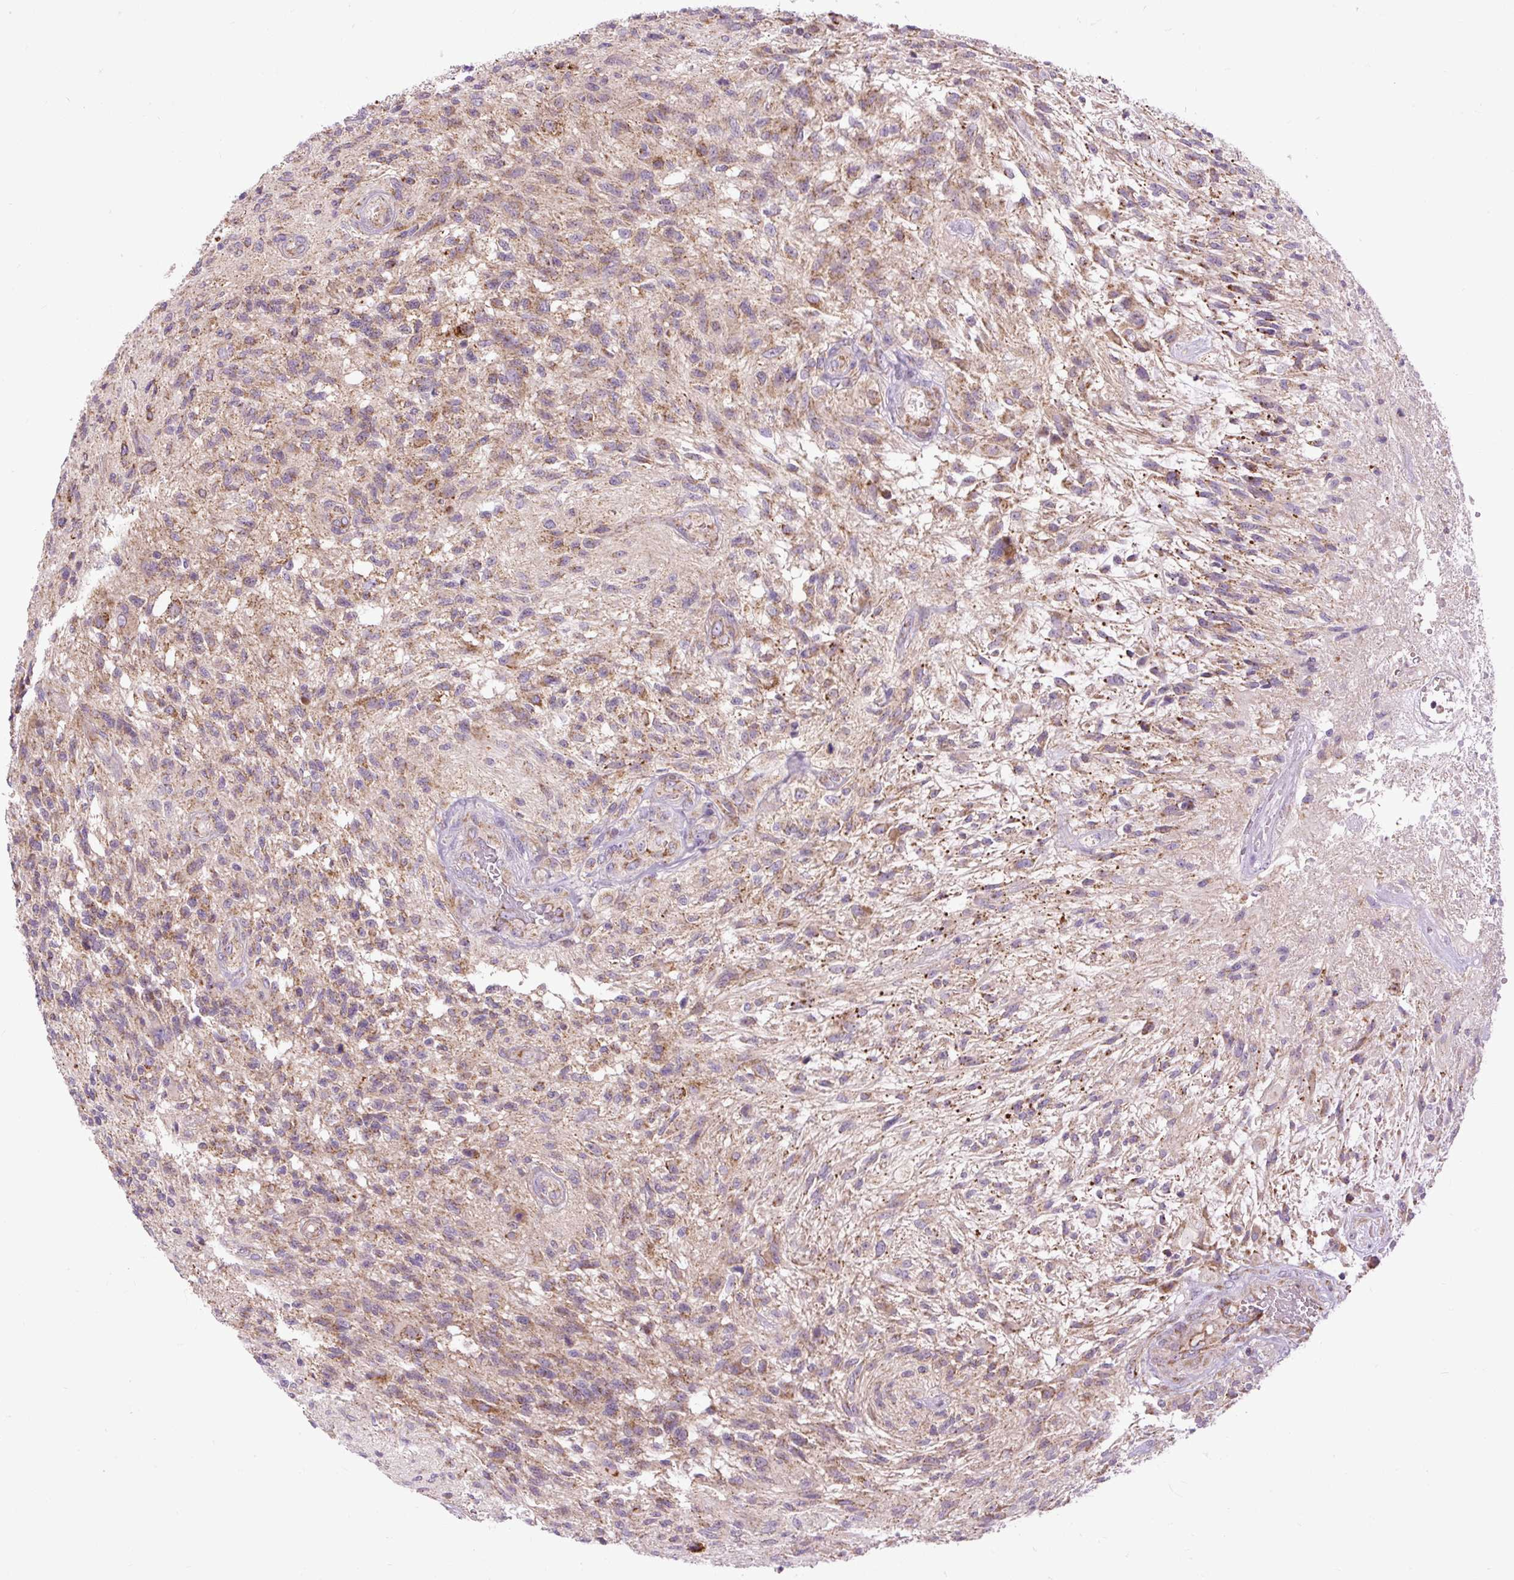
{"staining": {"intensity": "moderate", "quantity": "25%-75%", "location": "cytoplasmic/membranous"}, "tissue": "glioma", "cell_type": "Tumor cells", "image_type": "cancer", "snomed": [{"axis": "morphology", "description": "Glioma, malignant, High grade"}, {"axis": "topography", "description": "Brain"}], "caption": "DAB (3,3'-diaminobenzidine) immunohistochemical staining of human malignant glioma (high-grade) exhibits moderate cytoplasmic/membranous protein expression in approximately 25%-75% of tumor cells. (DAB IHC with brightfield microscopy, high magnification).", "gene": "TM2D3", "patient": {"sex": "male", "age": 56}}